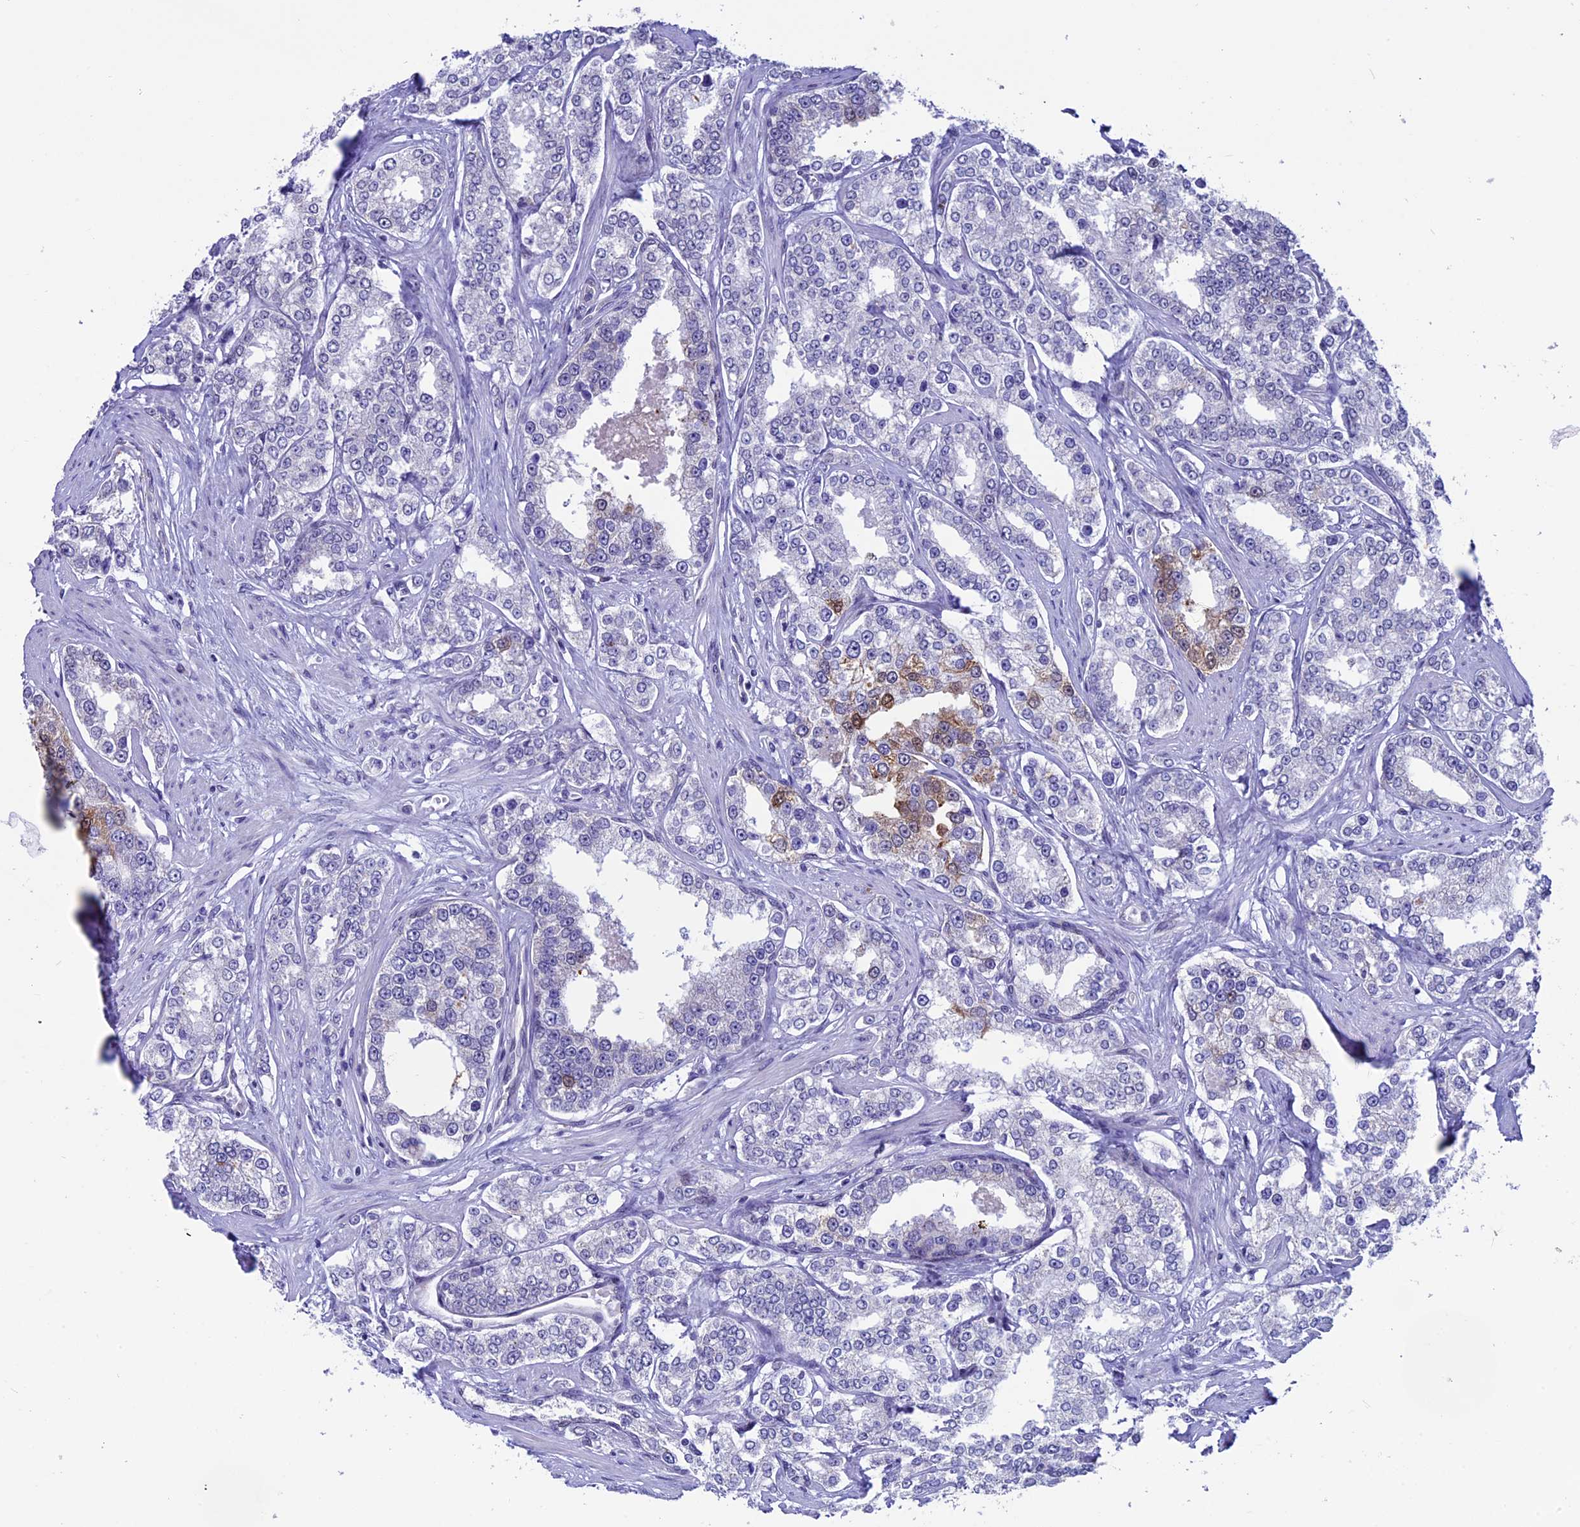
{"staining": {"intensity": "moderate", "quantity": "<25%", "location": "cytoplasmic/membranous"}, "tissue": "prostate cancer", "cell_type": "Tumor cells", "image_type": "cancer", "snomed": [{"axis": "morphology", "description": "Normal tissue, NOS"}, {"axis": "morphology", "description": "Adenocarcinoma, High grade"}, {"axis": "topography", "description": "Prostate"}], "caption": "Adenocarcinoma (high-grade) (prostate) was stained to show a protein in brown. There is low levels of moderate cytoplasmic/membranous positivity in about <25% of tumor cells. (DAB (3,3'-diaminobenzidine) = brown stain, brightfield microscopy at high magnification).", "gene": "TMEM171", "patient": {"sex": "male", "age": 83}}